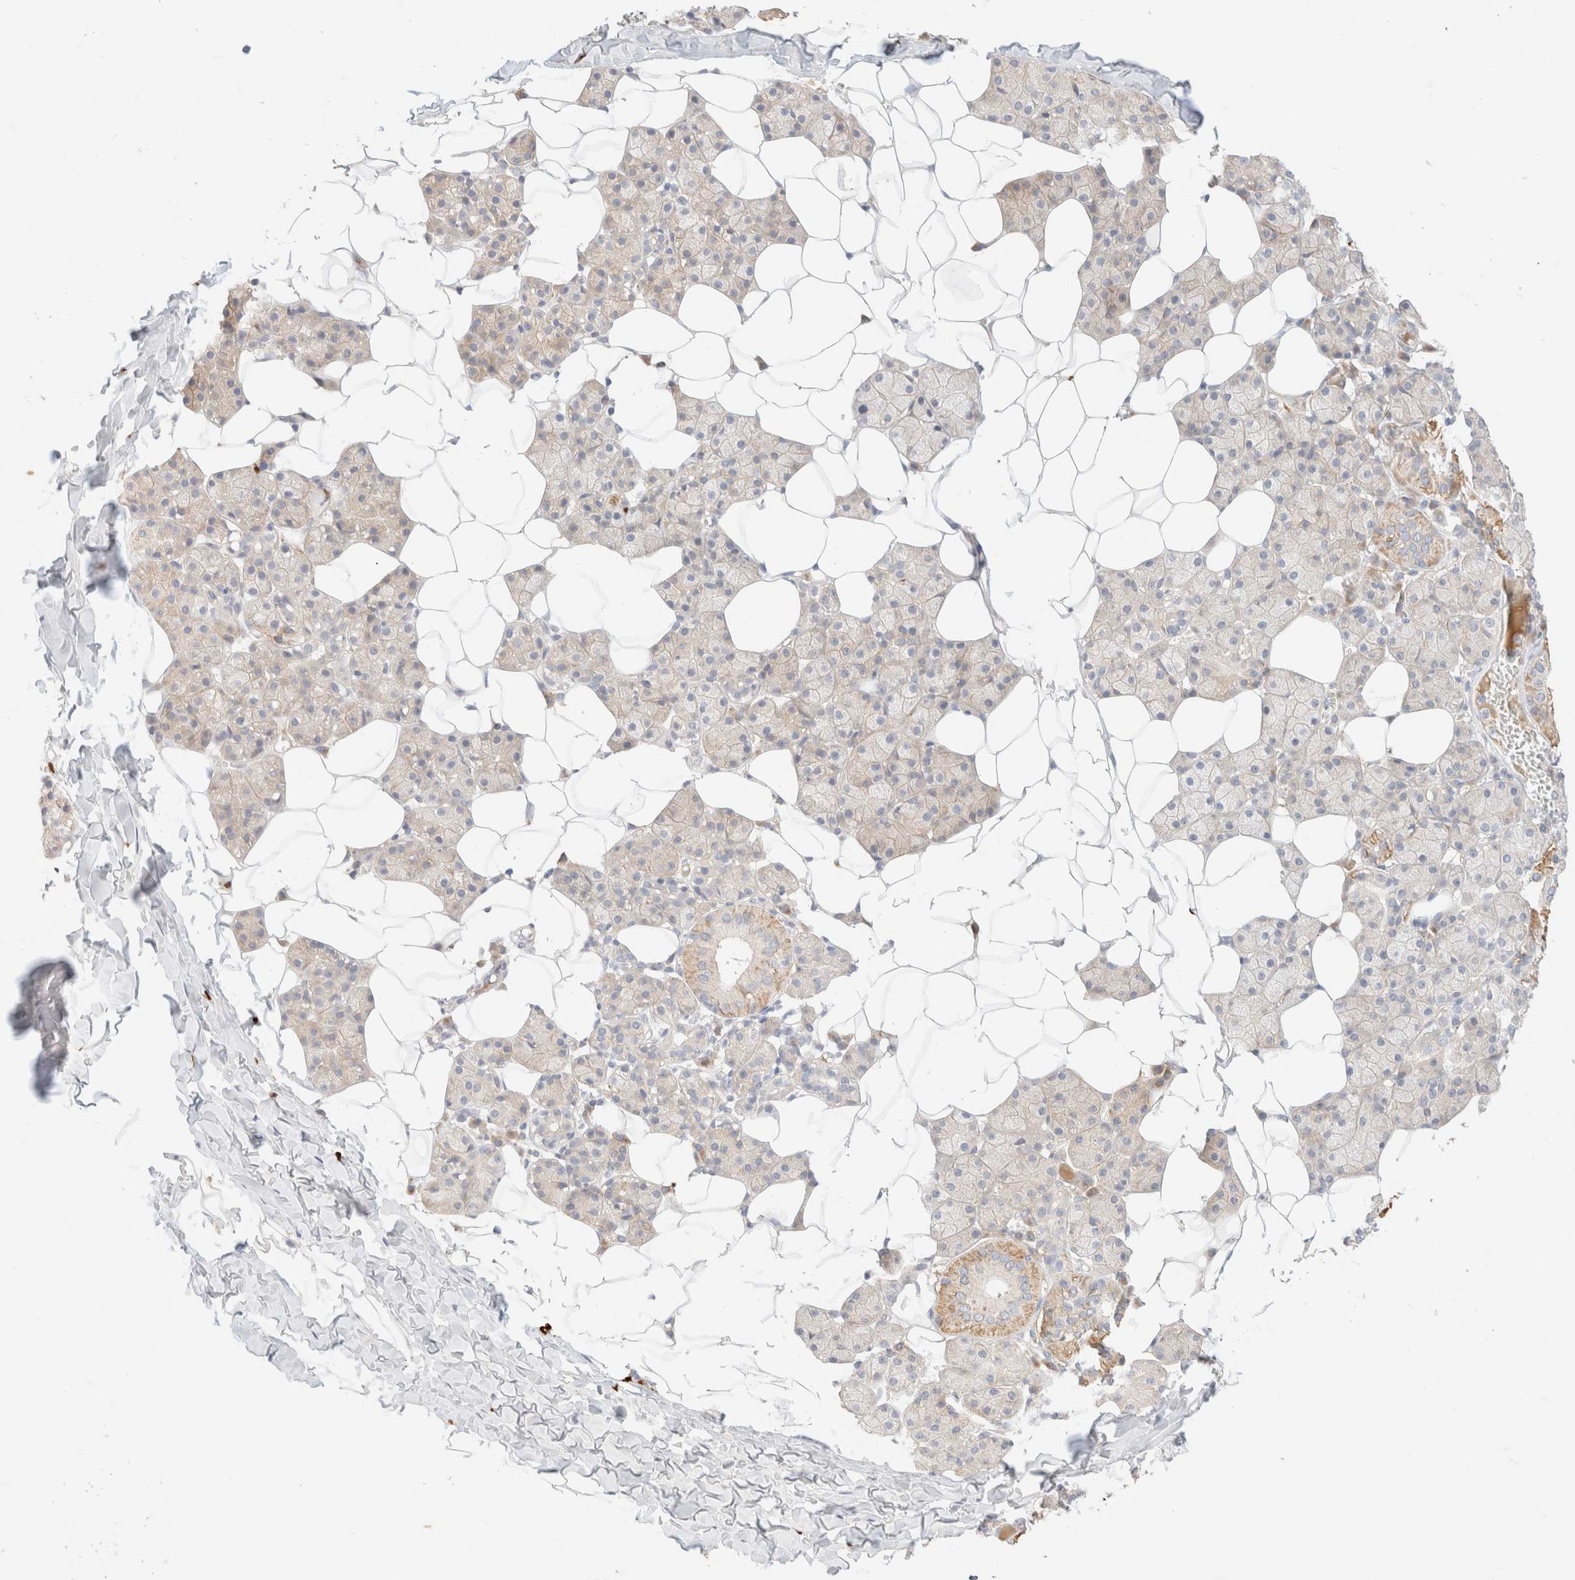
{"staining": {"intensity": "moderate", "quantity": "<25%", "location": "cytoplasmic/membranous"}, "tissue": "salivary gland", "cell_type": "Glandular cells", "image_type": "normal", "snomed": [{"axis": "morphology", "description": "Normal tissue, NOS"}, {"axis": "topography", "description": "Salivary gland"}], "caption": "A high-resolution image shows IHC staining of unremarkable salivary gland, which shows moderate cytoplasmic/membranous staining in approximately <25% of glandular cells. The staining is performed using DAB (3,3'-diaminobenzidine) brown chromogen to label protein expression. The nuclei are counter-stained blue using hematoxylin.", "gene": "SNTB1", "patient": {"sex": "female", "age": 33}}